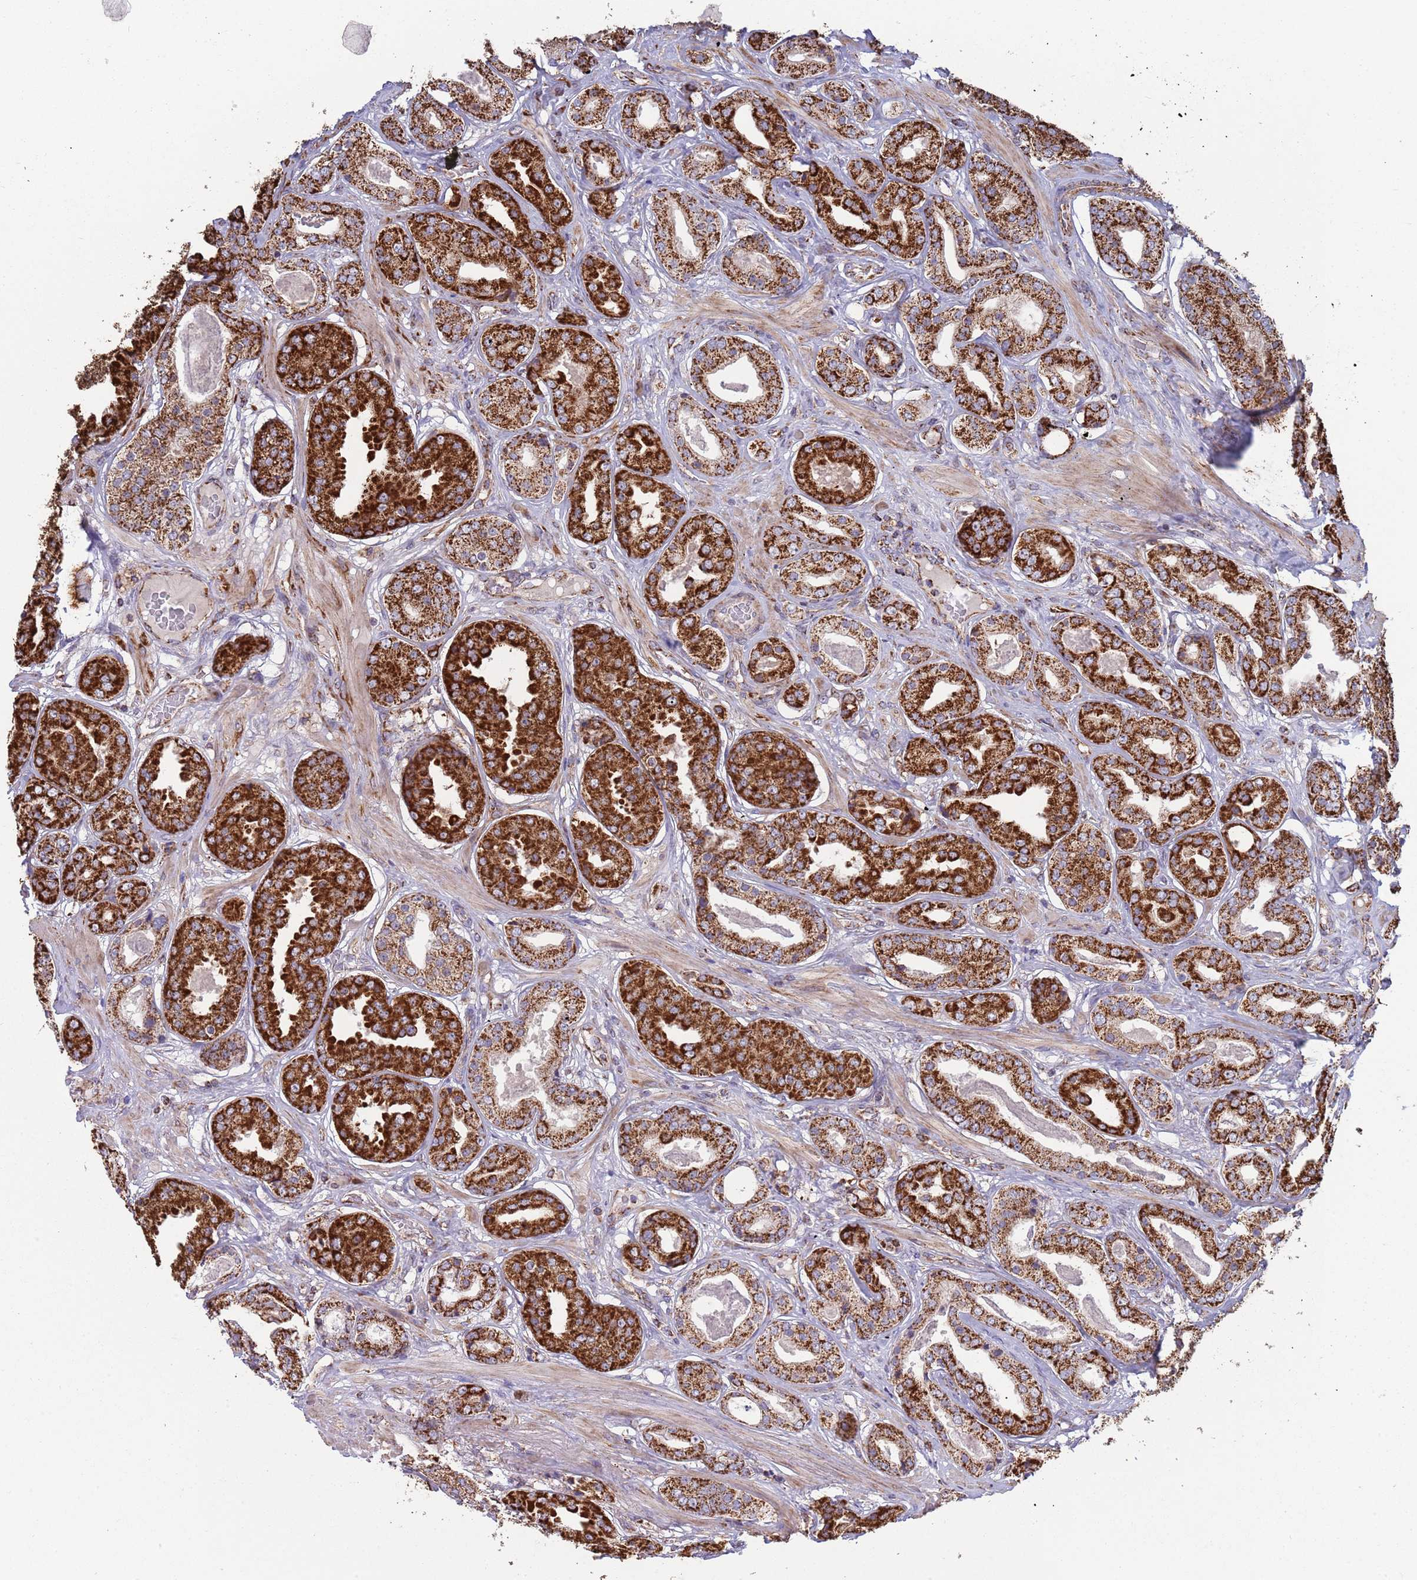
{"staining": {"intensity": "strong", "quantity": ">75%", "location": "cytoplasmic/membranous"}, "tissue": "prostate cancer", "cell_type": "Tumor cells", "image_type": "cancer", "snomed": [{"axis": "morphology", "description": "Adenocarcinoma, High grade"}, {"axis": "topography", "description": "Prostate"}], "caption": "There is high levels of strong cytoplasmic/membranous staining in tumor cells of prostate cancer (adenocarcinoma (high-grade)), as demonstrated by immunohistochemical staining (brown color).", "gene": "VPS16", "patient": {"sex": "male", "age": 63}}